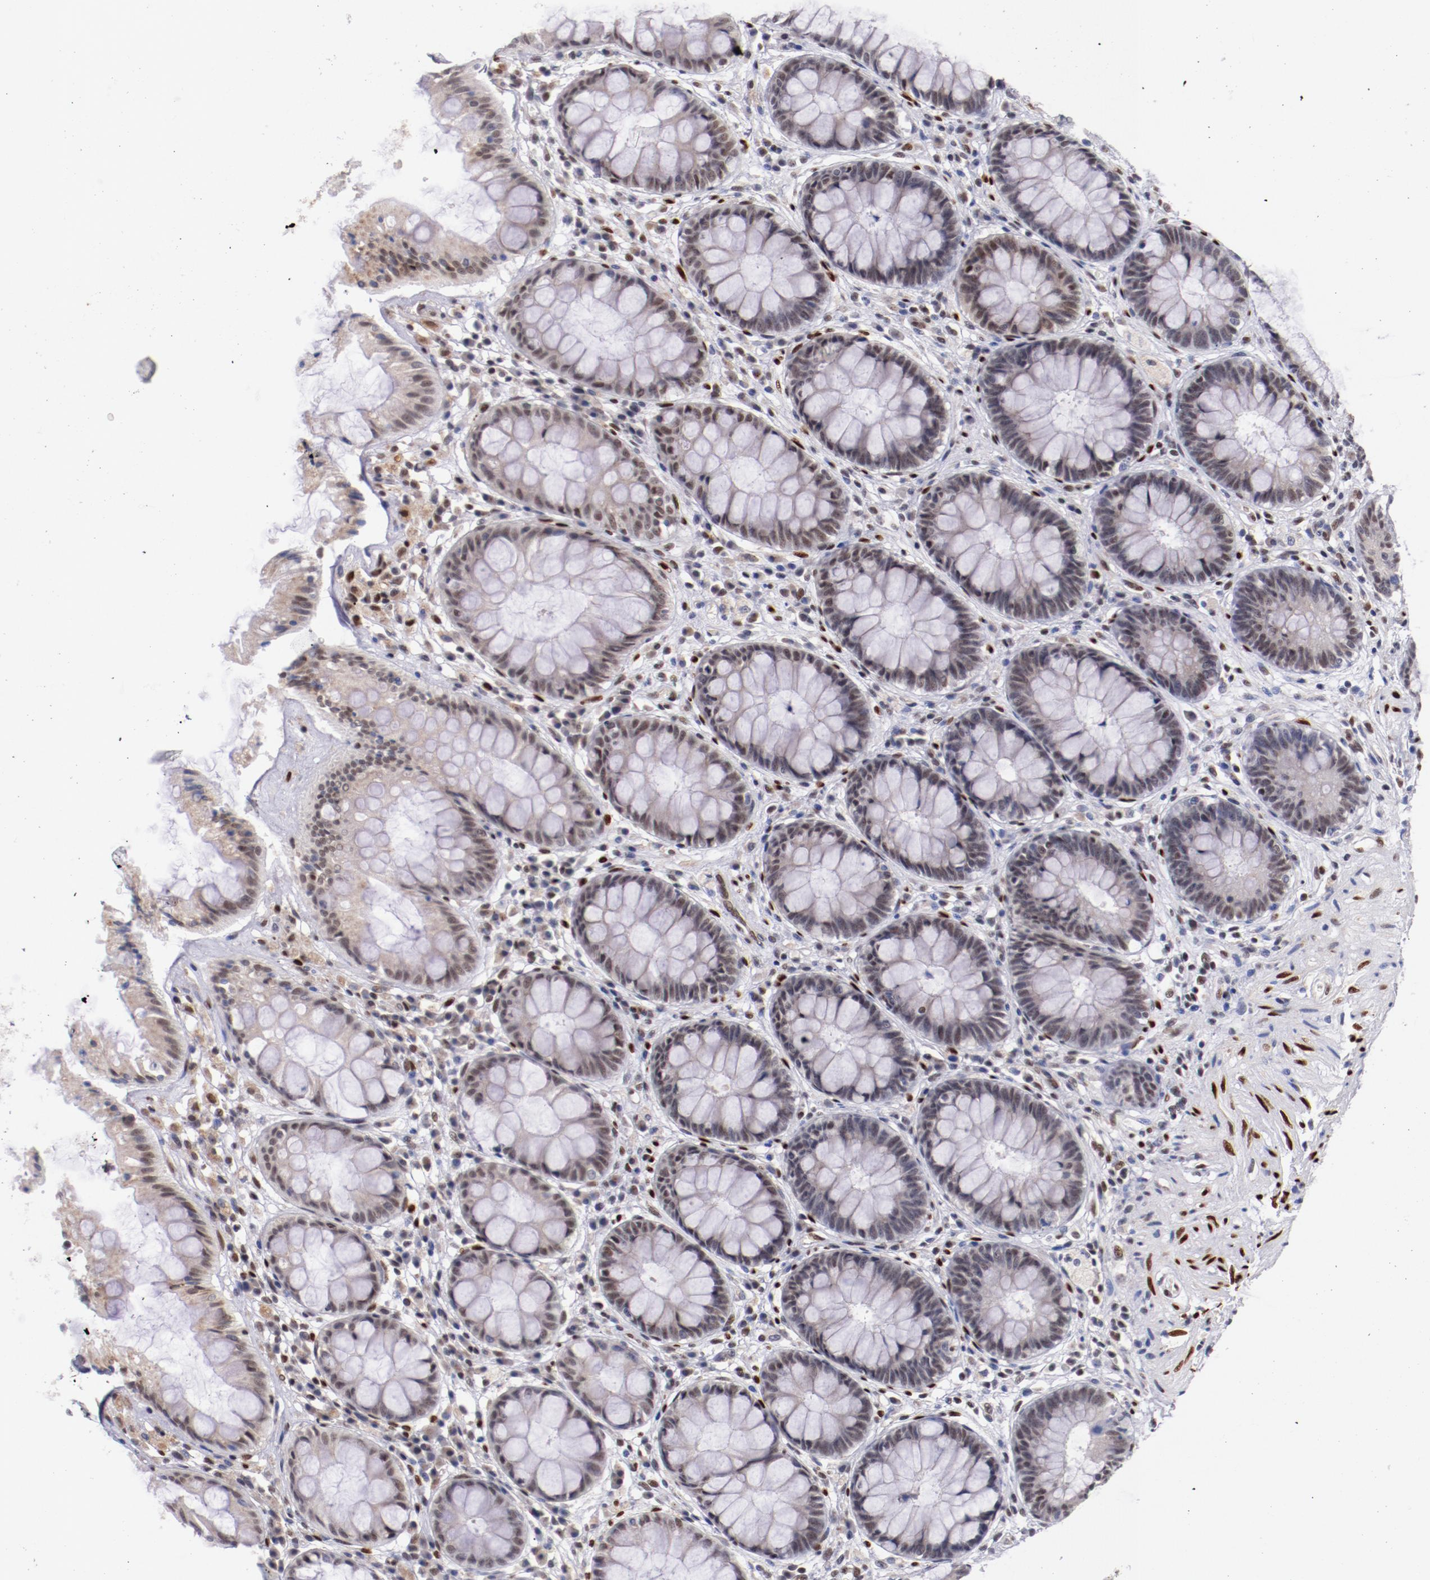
{"staining": {"intensity": "negative", "quantity": "none", "location": "none"}, "tissue": "rectum", "cell_type": "Glandular cells", "image_type": "normal", "snomed": [{"axis": "morphology", "description": "Normal tissue, NOS"}, {"axis": "topography", "description": "Rectum"}], "caption": "An immunohistochemistry (IHC) micrograph of benign rectum is shown. There is no staining in glandular cells of rectum. Brightfield microscopy of immunohistochemistry (IHC) stained with DAB (3,3'-diaminobenzidine) (brown) and hematoxylin (blue), captured at high magnification.", "gene": "SRF", "patient": {"sex": "female", "age": 46}}